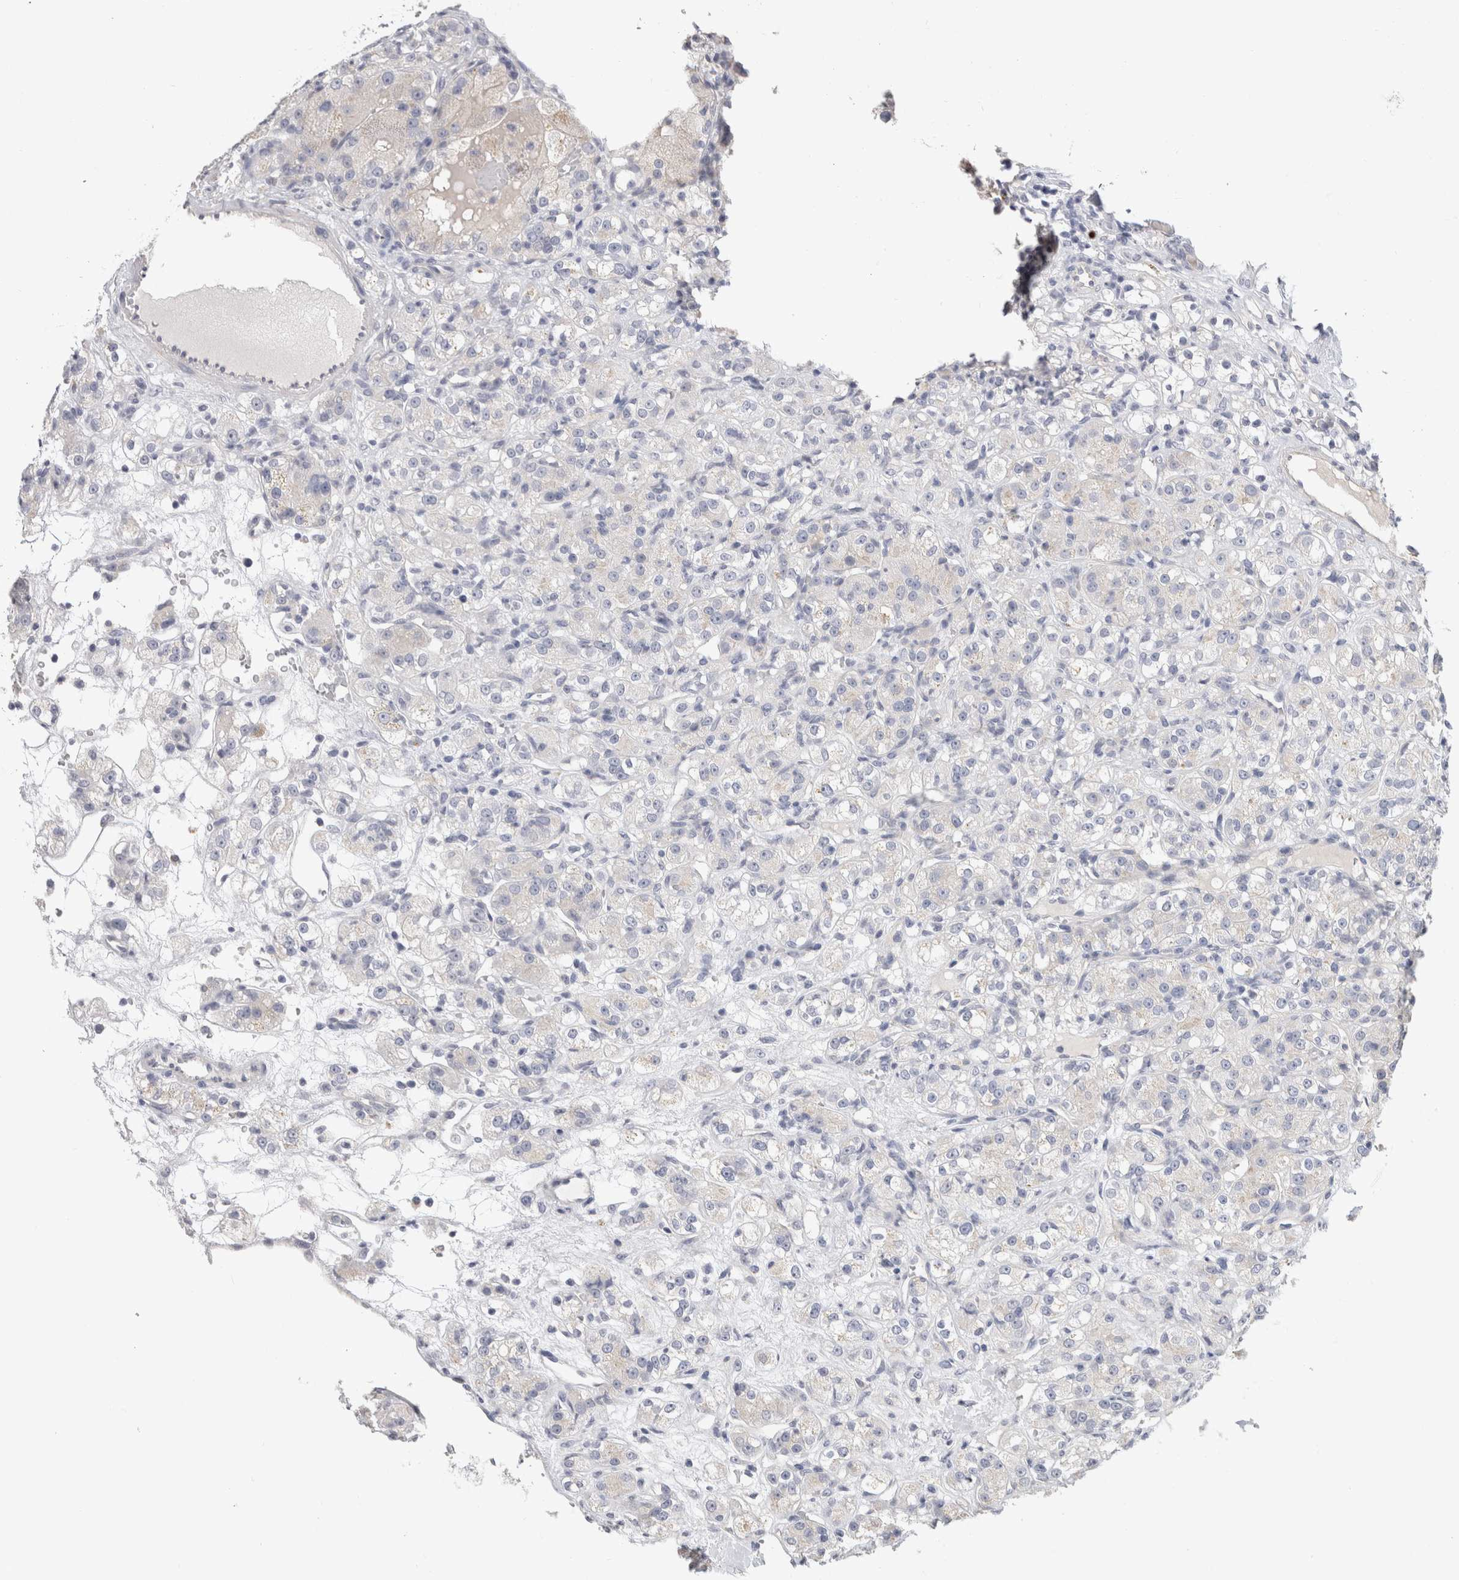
{"staining": {"intensity": "negative", "quantity": "none", "location": "none"}, "tissue": "renal cancer", "cell_type": "Tumor cells", "image_type": "cancer", "snomed": [{"axis": "morphology", "description": "Normal tissue, NOS"}, {"axis": "morphology", "description": "Adenocarcinoma, NOS"}, {"axis": "topography", "description": "Kidney"}], "caption": "A photomicrograph of adenocarcinoma (renal) stained for a protein displays no brown staining in tumor cells.", "gene": "AFP", "patient": {"sex": "male", "age": 61}}